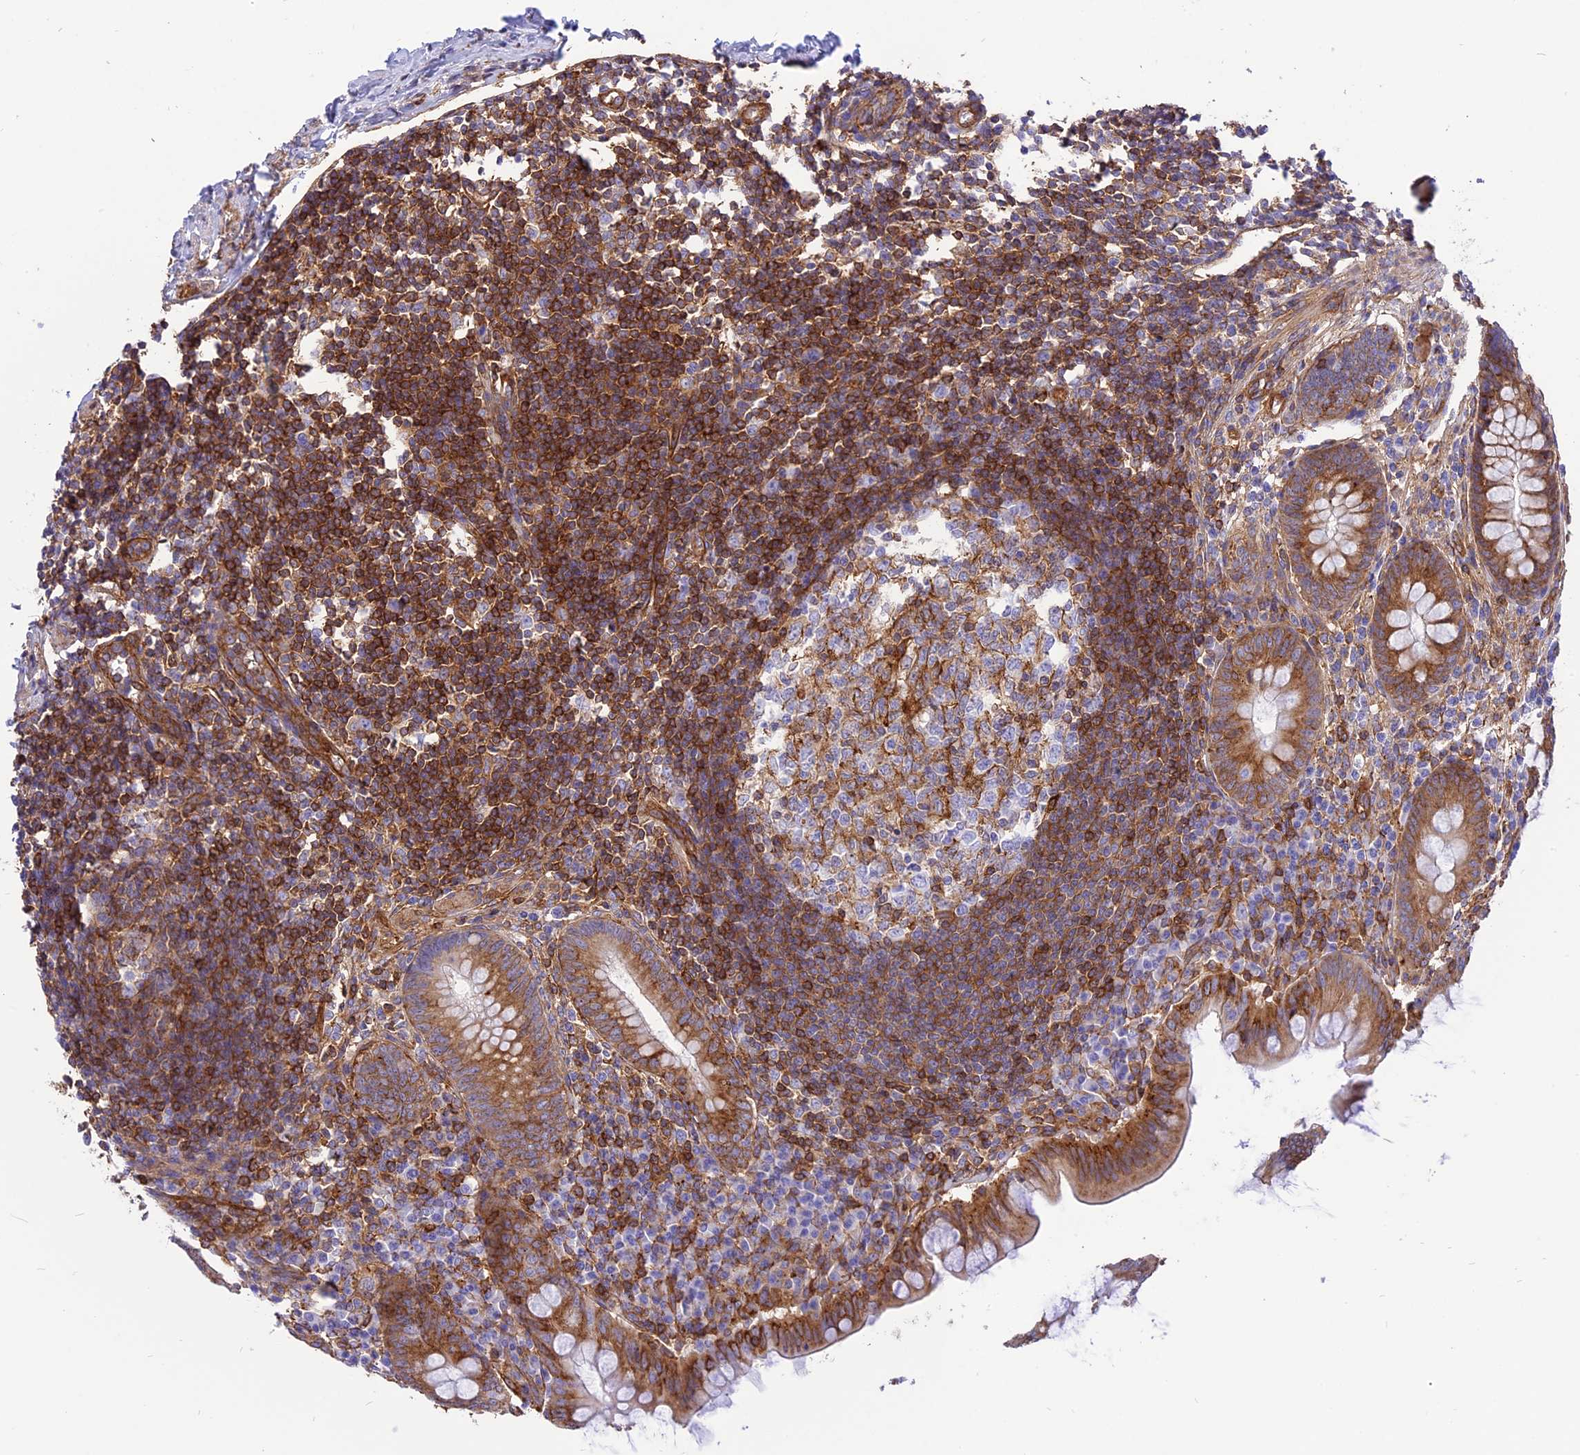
{"staining": {"intensity": "moderate", "quantity": ">75%", "location": "cytoplasmic/membranous"}, "tissue": "appendix", "cell_type": "Glandular cells", "image_type": "normal", "snomed": [{"axis": "morphology", "description": "Normal tissue, NOS"}, {"axis": "topography", "description": "Appendix"}], "caption": "Appendix stained for a protein reveals moderate cytoplasmic/membranous positivity in glandular cells.", "gene": "SEPTIN9", "patient": {"sex": "female", "age": 33}}